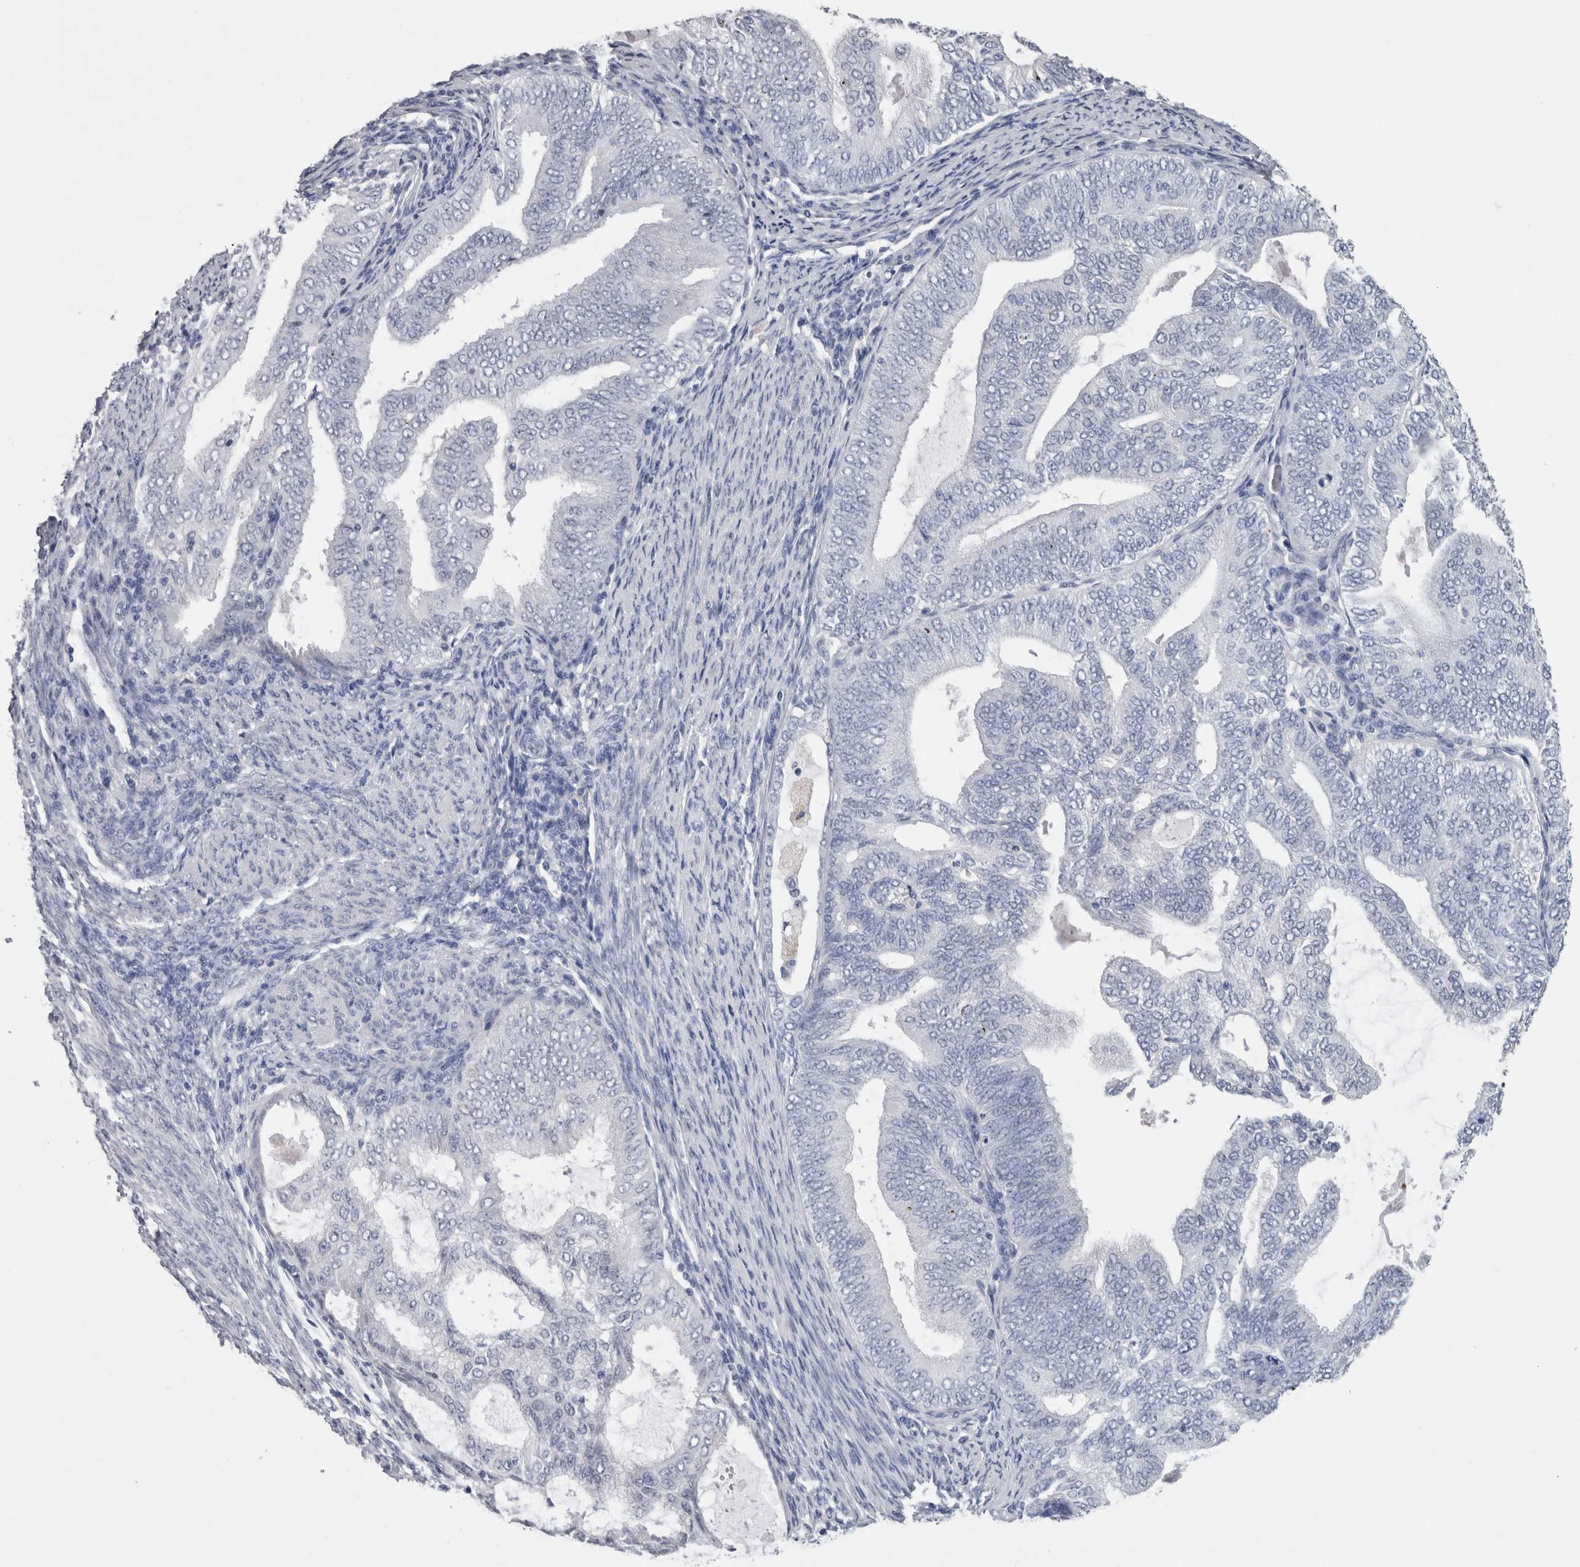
{"staining": {"intensity": "negative", "quantity": "none", "location": "none"}, "tissue": "endometrial cancer", "cell_type": "Tumor cells", "image_type": "cancer", "snomed": [{"axis": "morphology", "description": "Adenocarcinoma, NOS"}, {"axis": "topography", "description": "Endometrium"}], "caption": "This is a image of immunohistochemistry staining of adenocarcinoma (endometrial), which shows no positivity in tumor cells.", "gene": "CA8", "patient": {"sex": "female", "age": 58}}